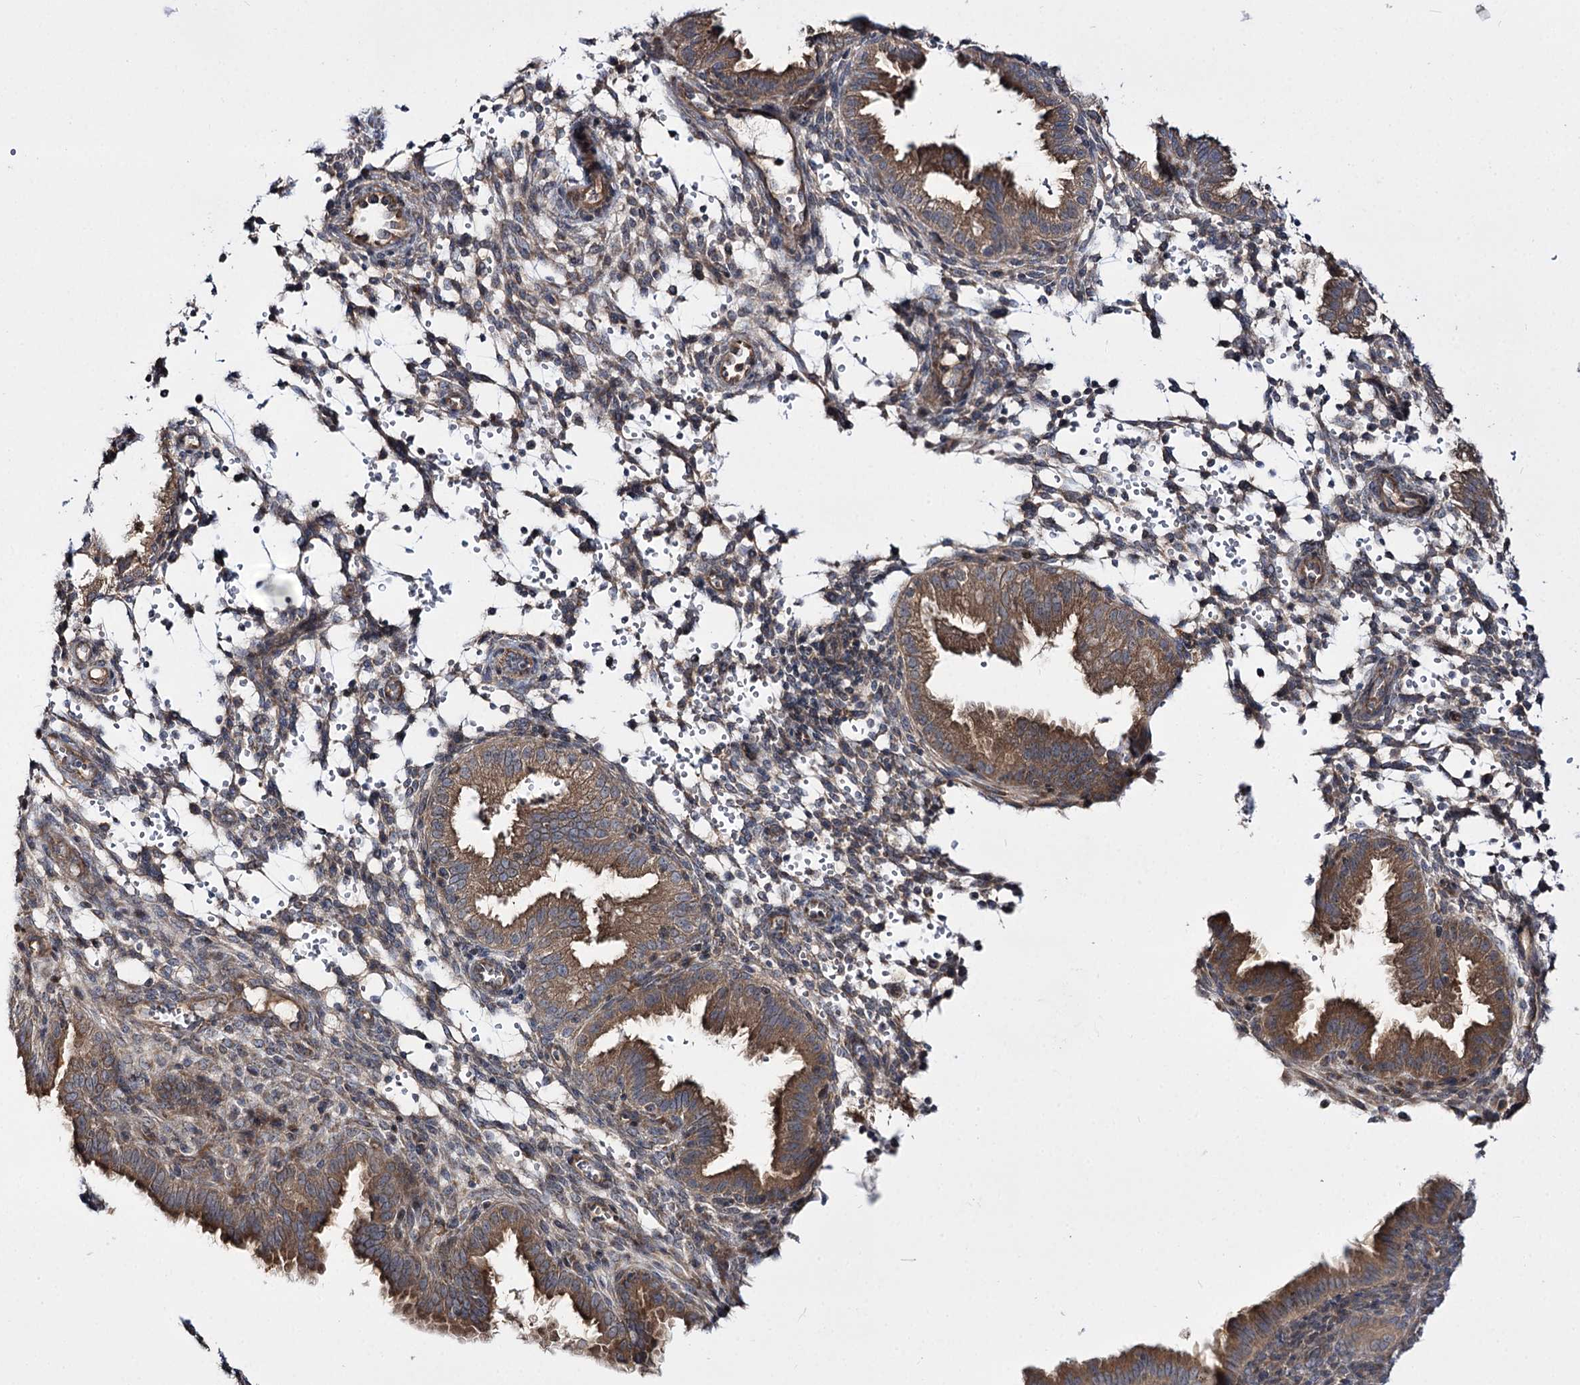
{"staining": {"intensity": "moderate", "quantity": "<25%", "location": "cytoplasmic/membranous"}, "tissue": "endometrium", "cell_type": "Cells in endometrial stroma", "image_type": "normal", "snomed": [{"axis": "morphology", "description": "Normal tissue, NOS"}, {"axis": "topography", "description": "Endometrium"}], "caption": "High-magnification brightfield microscopy of unremarkable endometrium stained with DAB (brown) and counterstained with hematoxylin (blue). cells in endometrial stroma exhibit moderate cytoplasmic/membranous positivity is identified in about<25% of cells.", "gene": "C11orf80", "patient": {"sex": "female", "age": 33}}